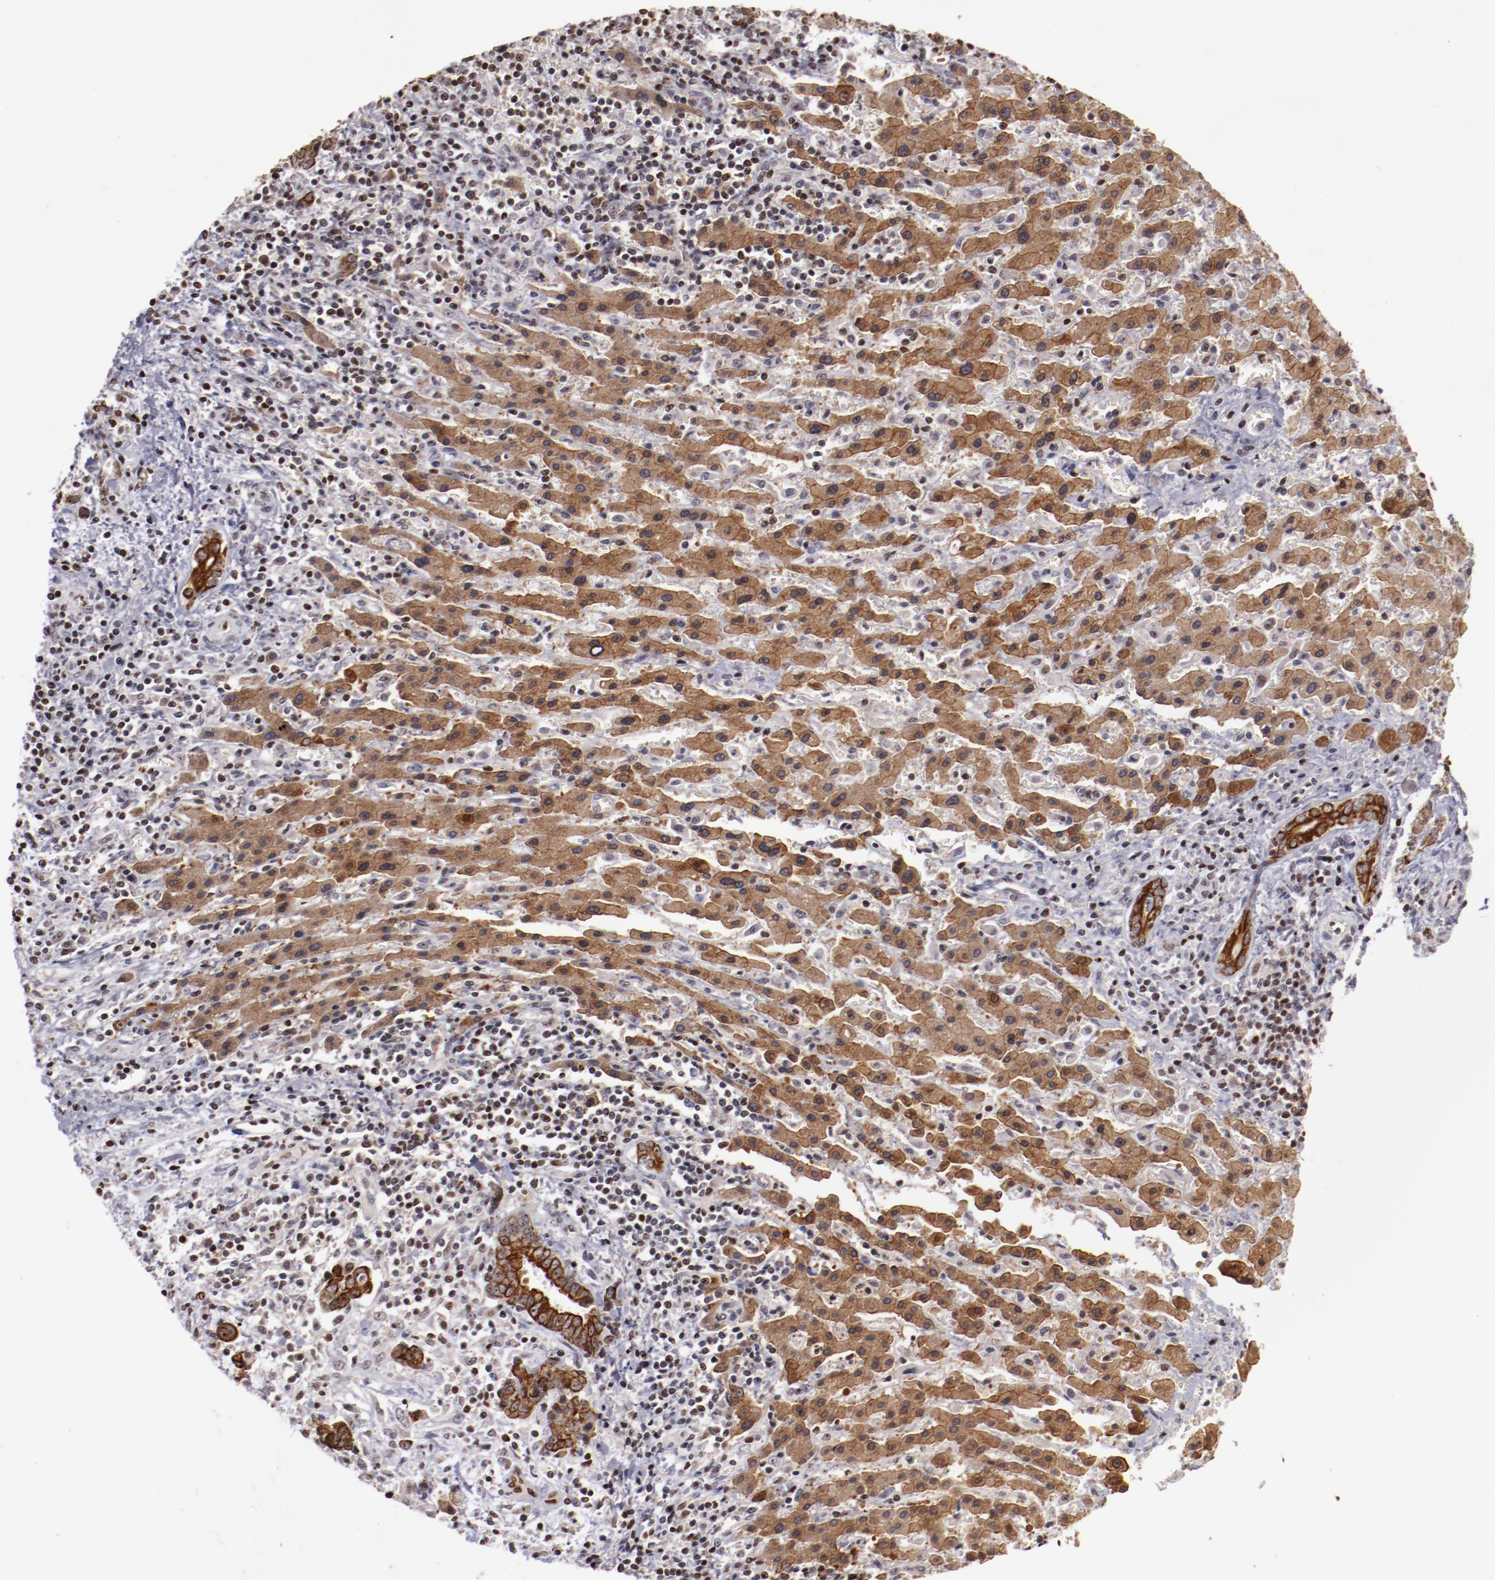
{"staining": {"intensity": "moderate", "quantity": ">75%", "location": "cytoplasmic/membranous"}, "tissue": "liver cancer", "cell_type": "Tumor cells", "image_type": "cancer", "snomed": [{"axis": "morphology", "description": "Cholangiocarcinoma"}, {"axis": "topography", "description": "Liver"}], "caption": "The image reveals immunohistochemical staining of liver cancer (cholangiocarcinoma). There is moderate cytoplasmic/membranous expression is appreciated in approximately >75% of tumor cells.", "gene": "DDX24", "patient": {"sex": "male", "age": 57}}